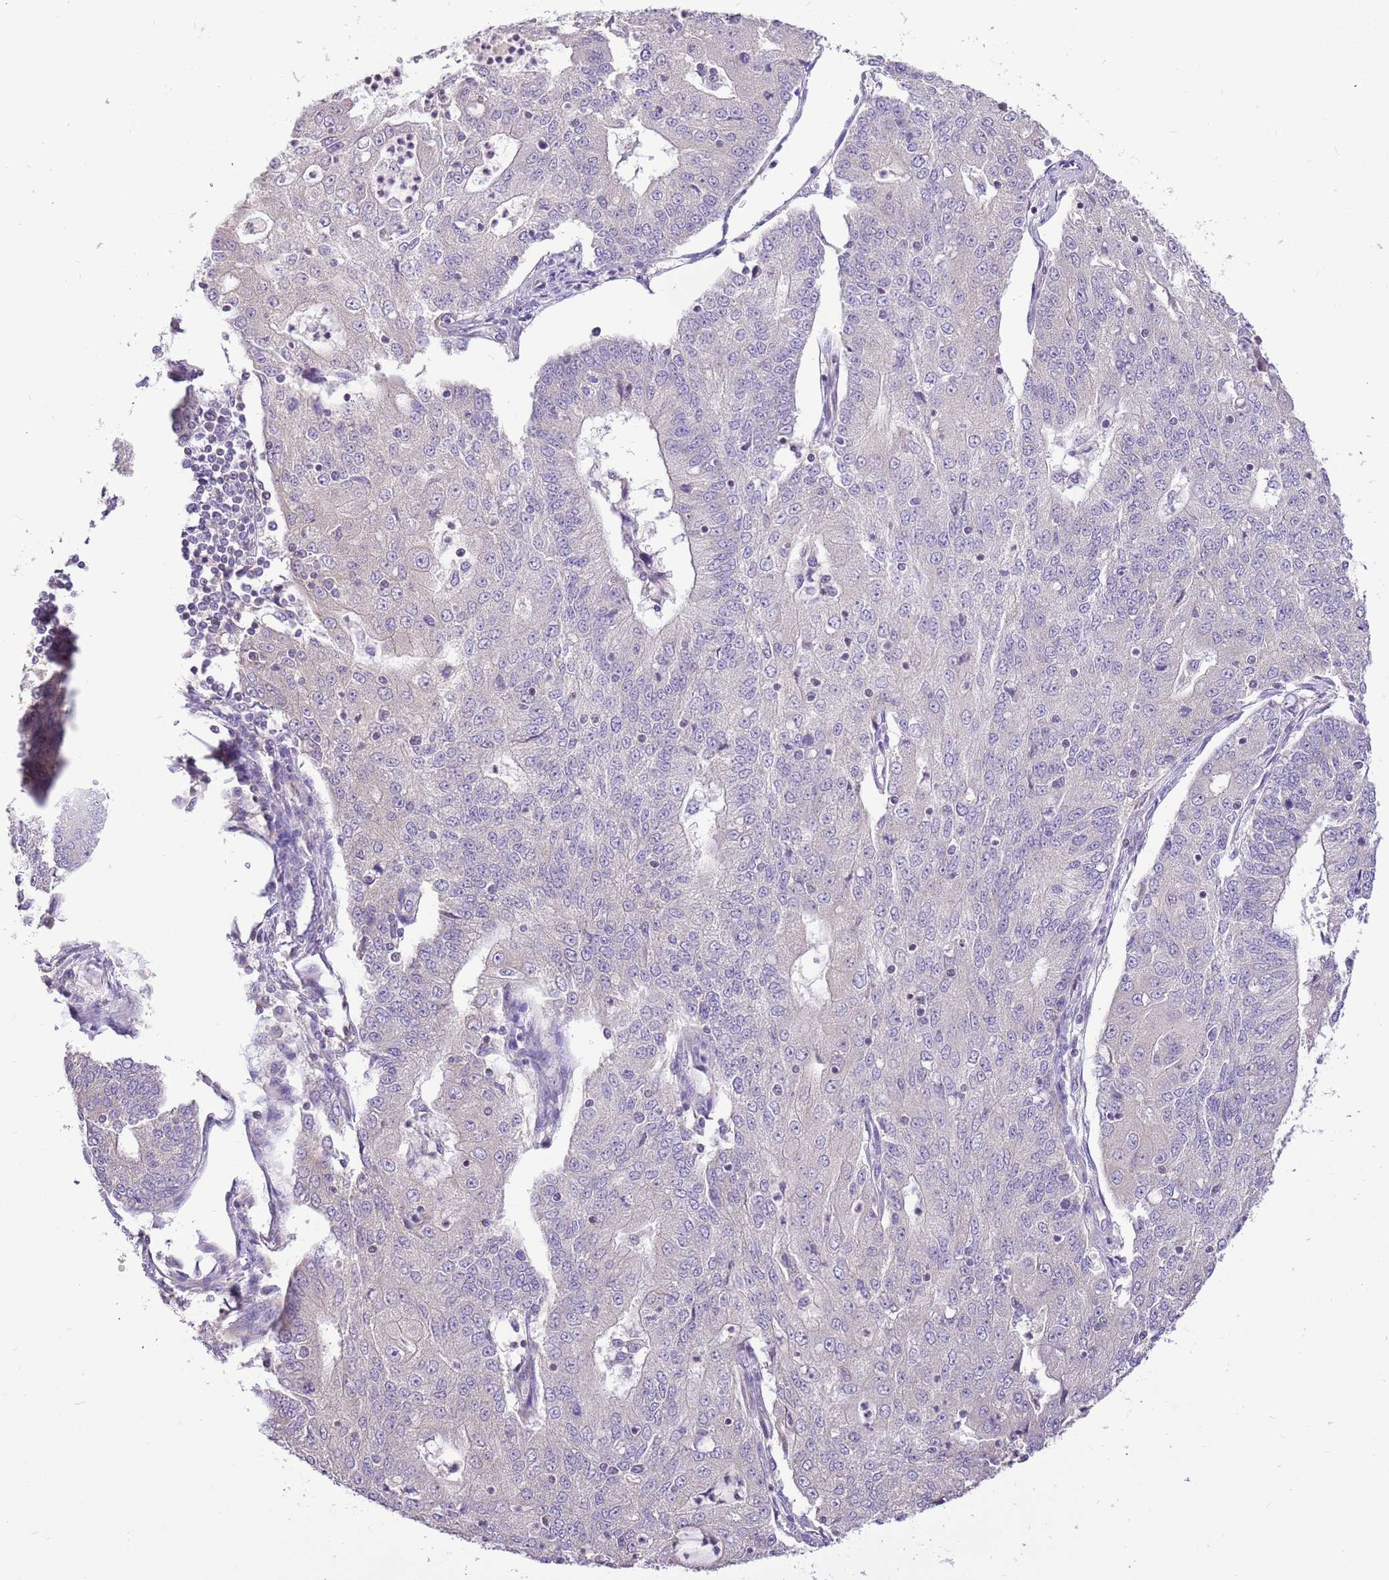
{"staining": {"intensity": "negative", "quantity": "none", "location": "none"}, "tissue": "endometrial cancer", "cell_type": "Tumor cells", "image_type": "cancer", "snomed": [{"axis": "morphology", "description": "Adenocarcinoma, NOS"}, {"axis": "topography", "description": "Endometrium"}], "caption": "Tumor cells are negative for brown protein staining in adenocarcinoma (endometrial). Brightfield microscopy of IHC stained with DAB (brown) and hematoxylin (blue), captured at high magnification.", "gene": "GLCE", "patient": {"sex": "female", "age": 56}}